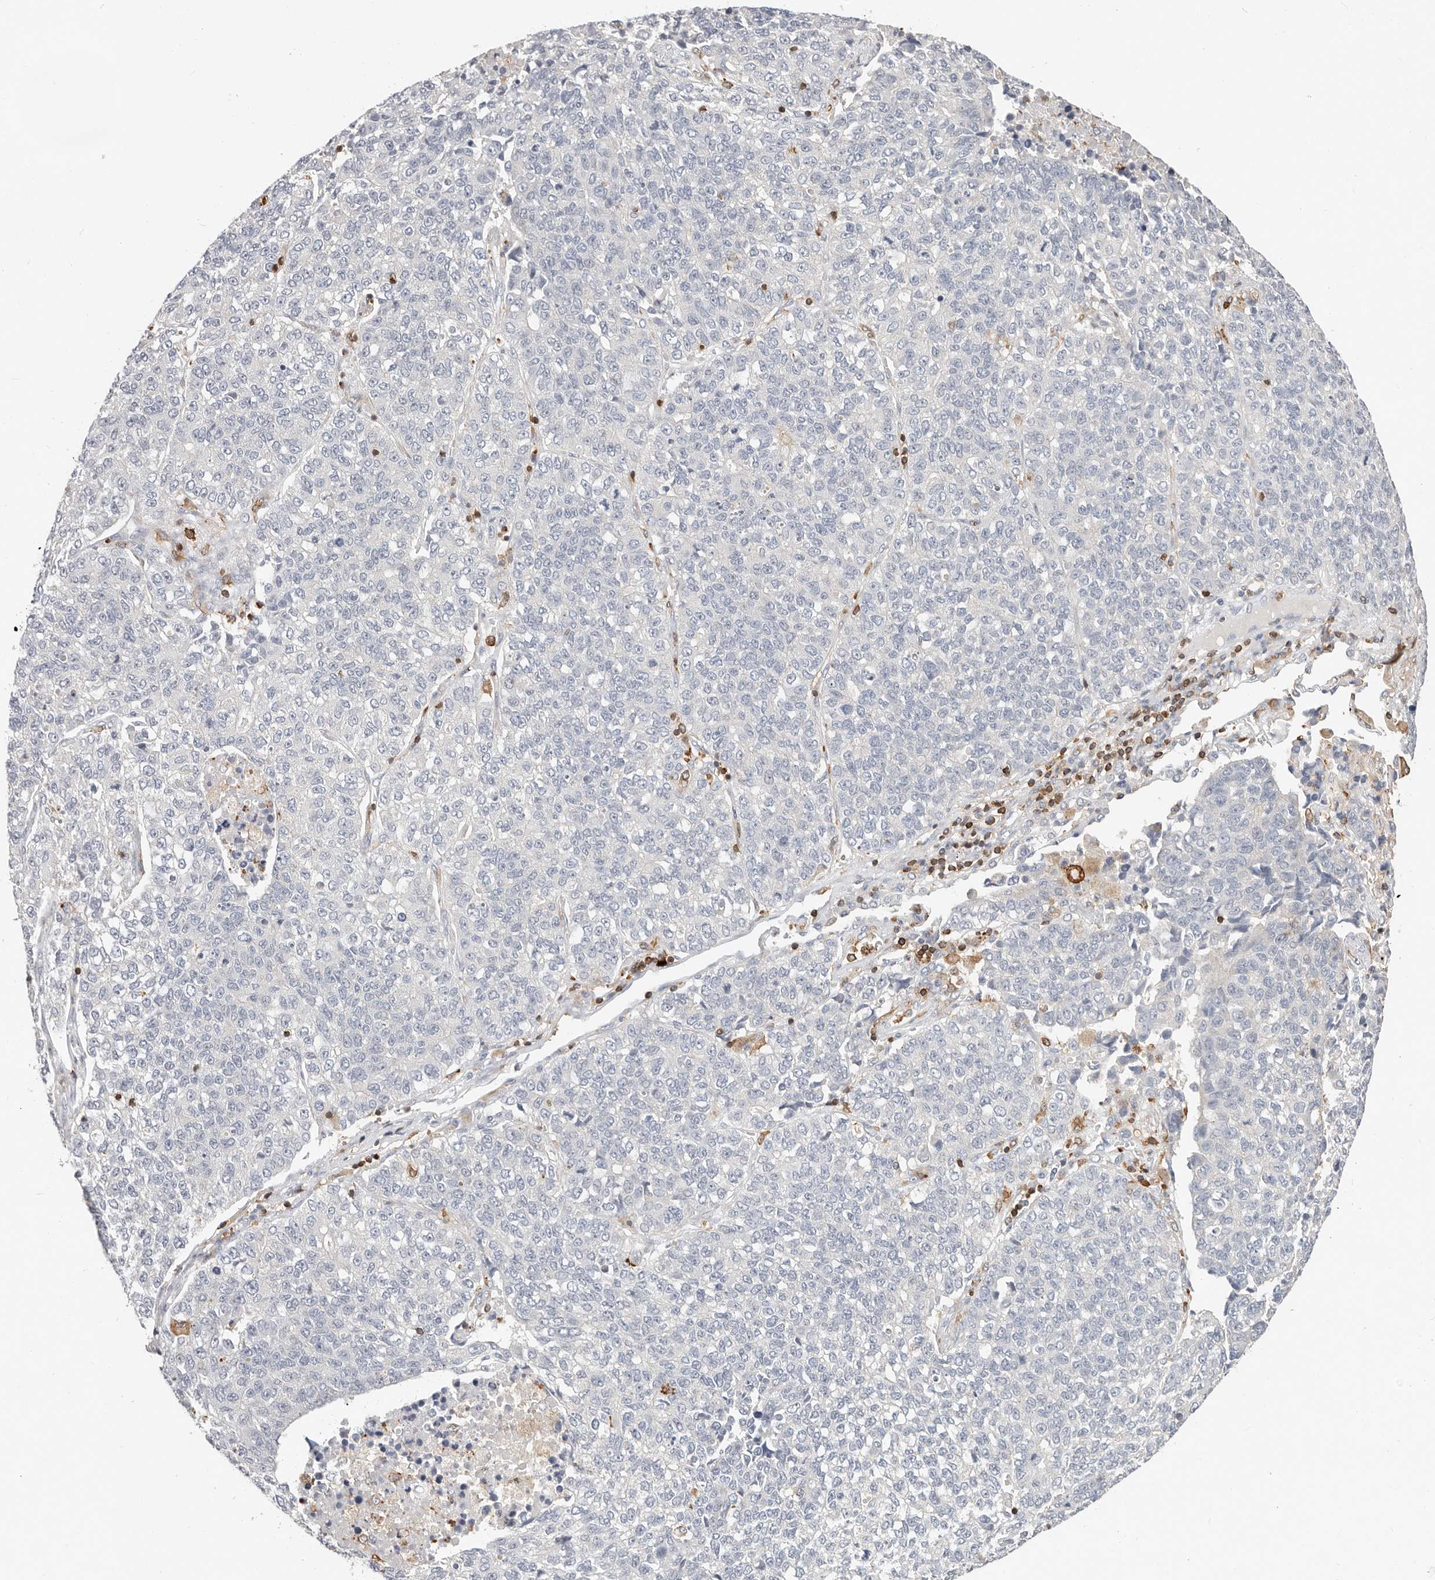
{"staining": {"intensity": "negative", "quantity": "none", "location": "none"}, "tissue": "lung cancer", "cell_type": "Tumor cells", "image_type": "cancer", "snomed": [{"axis": "morphology", "description": "Adenocarcinoma, NOS"}, {"axis": "topography", "description": "Lung"}], "caption": "This is an immunohistochemistry (IHC) micrograph of adenocarcinoma (lung). There is no staining in tumor cells.", "gene": "TMEM63B", "patient": {"sex": "male", "age": 49}}